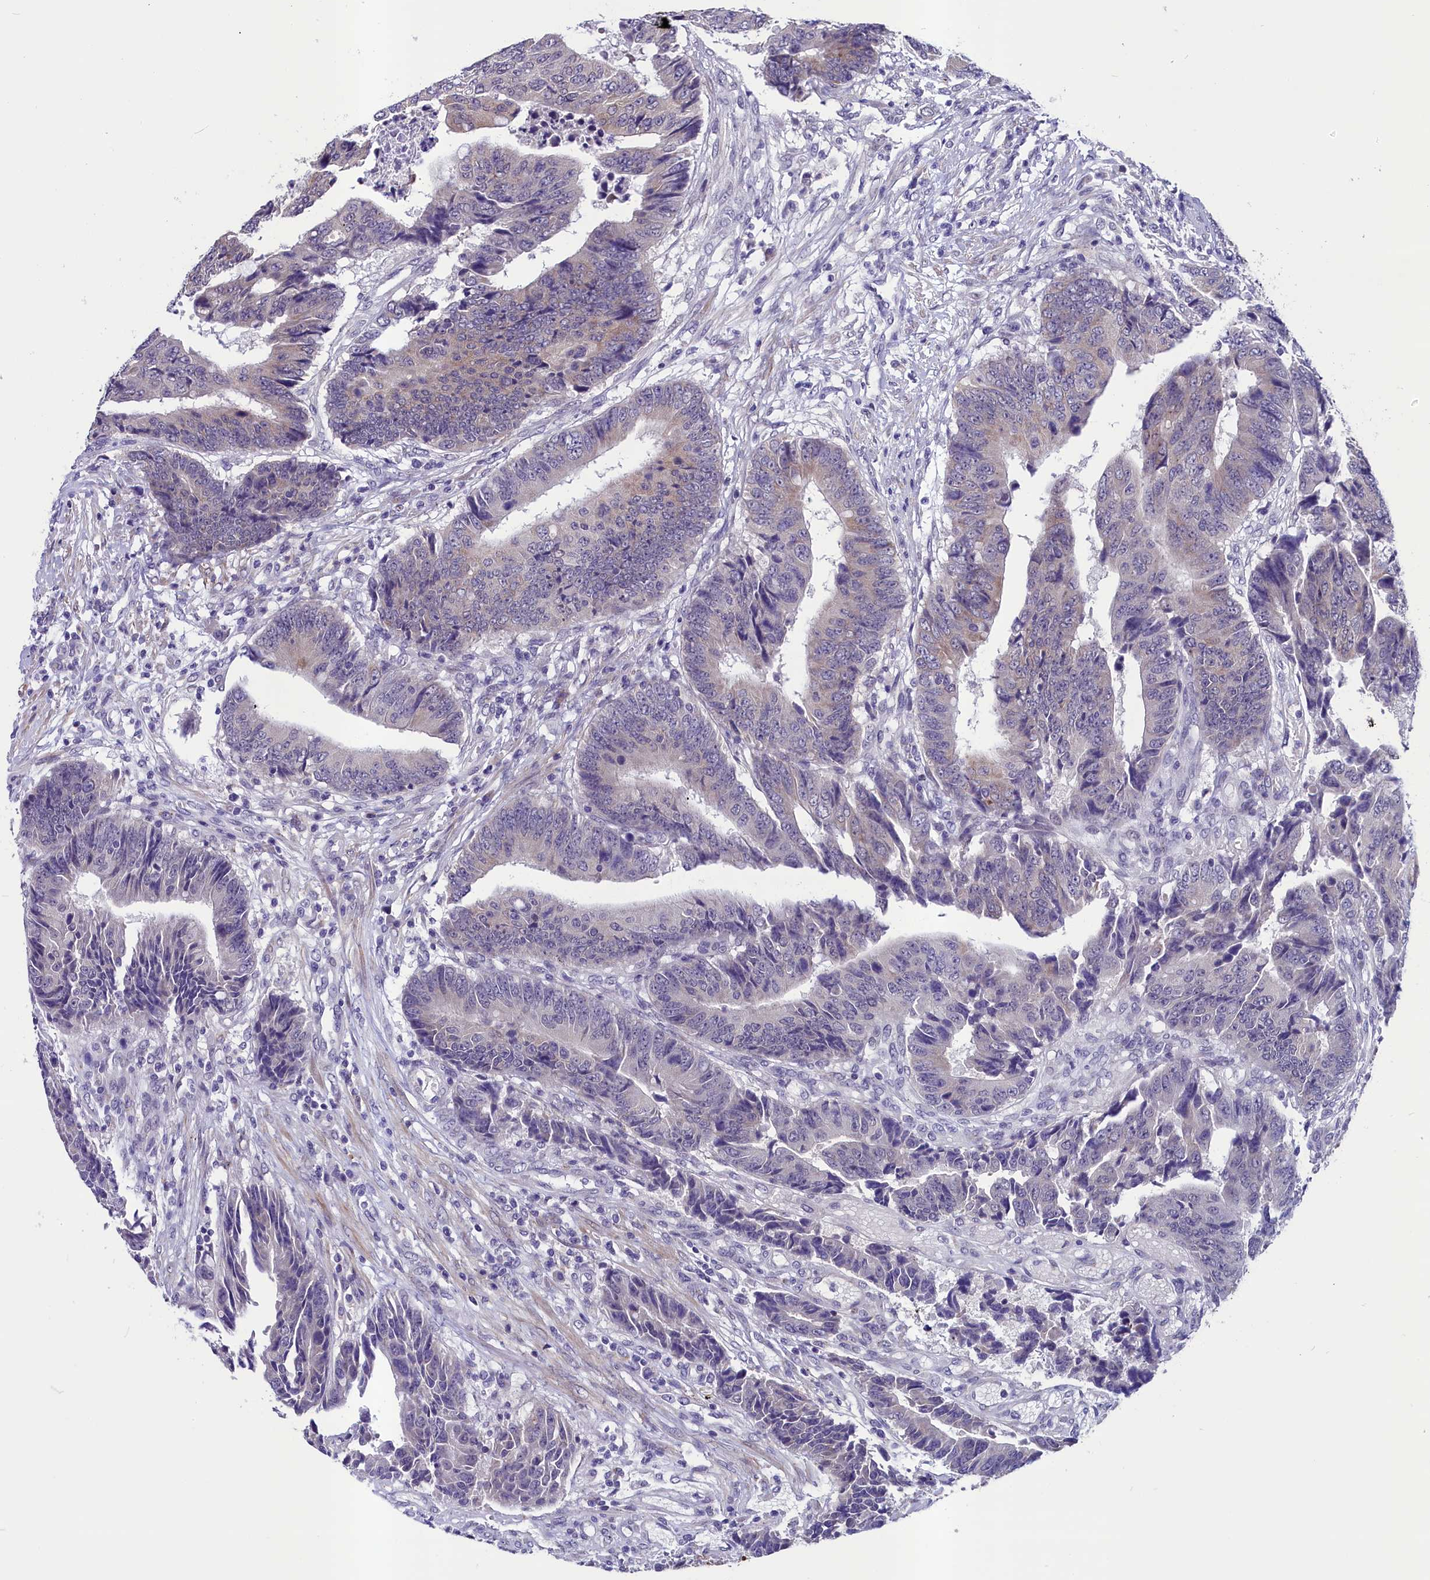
{"staining": {"intensity": "weak", "quantity": "<25%", "location": "cytoplasmic/membranous"}, "tissue": "colorectal cancer", "cell_type": "Tumor cells", "image_type": "cancer", "snomed": [{"axis": "morphology", "description": "Adenocarcinoma, NOS"}, {"axis": "topography", "description": "Rectum"}], "caption": "This micrograph is of colorectal adenocarcinoma stained with immunohistochemistry (IHC) to label a protein in brown with the nuclei are counter-stained blue. There is no staining in tumor cells.", "gene": "SCD5", "patient": {"sex": "male", "age": 84}}